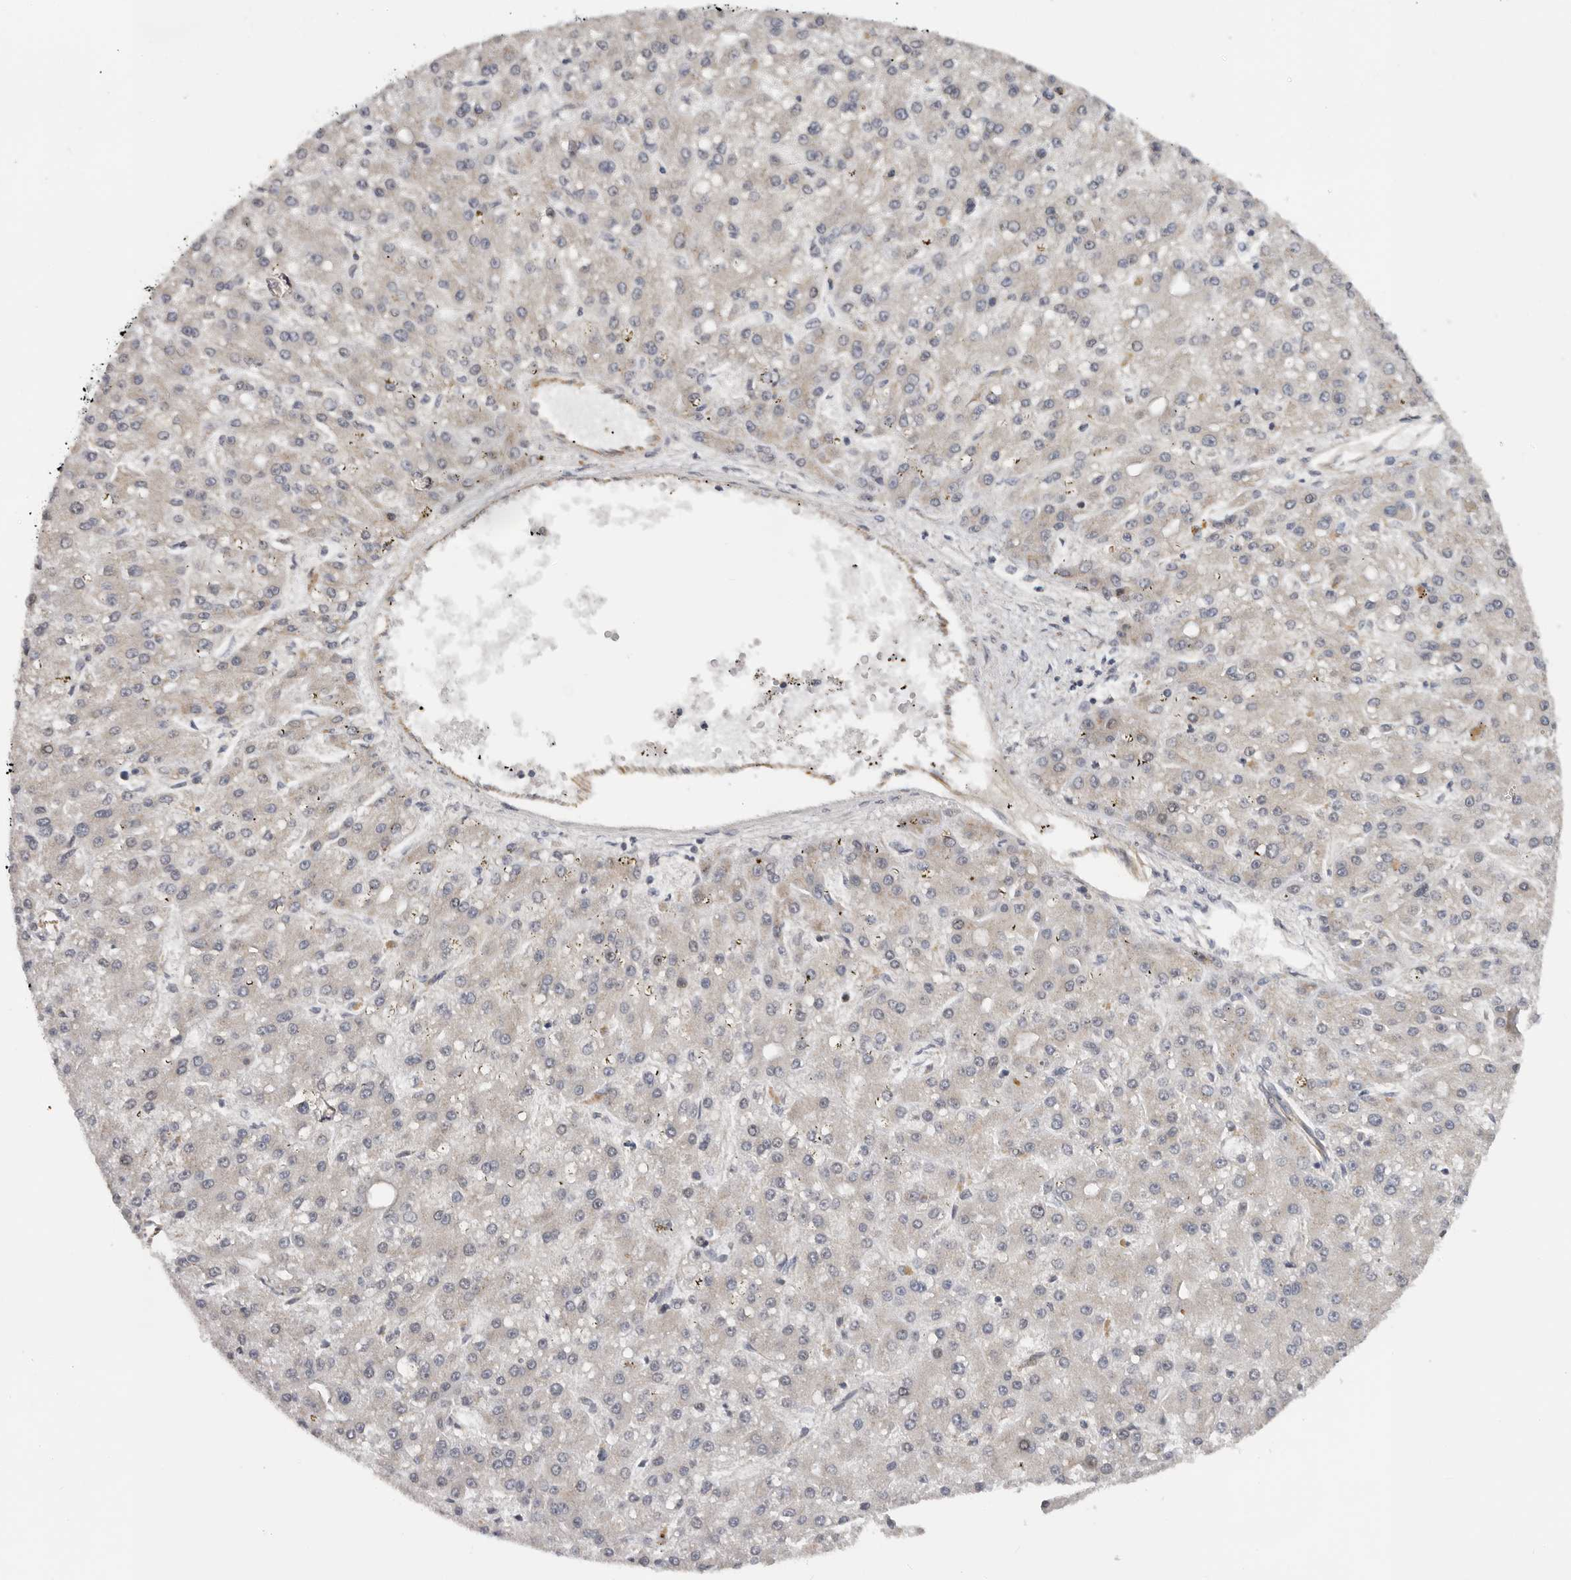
{"staining": {"intensity": "negative", "quantity": "none", "location": "none"}, "tissue": "liver cancer", "cell_type": "Tumor cells", "image_type": "cancer", "snomed": [{"axis": "morphology", "description": "Carcinoma, Hepatocellular, NOS"}, {"axis": "topography", "description": "Liver"}], "caption": "This is a photomicrograph of immunohistochemistry (IHC) staining of liver cancer, which shows no expression in tumor cells. (Brightfield microscopy of DAB immunohistochemistry at high magnification).", "gene": "RNF157", "patient": {"sex": "male", "age": 67}}